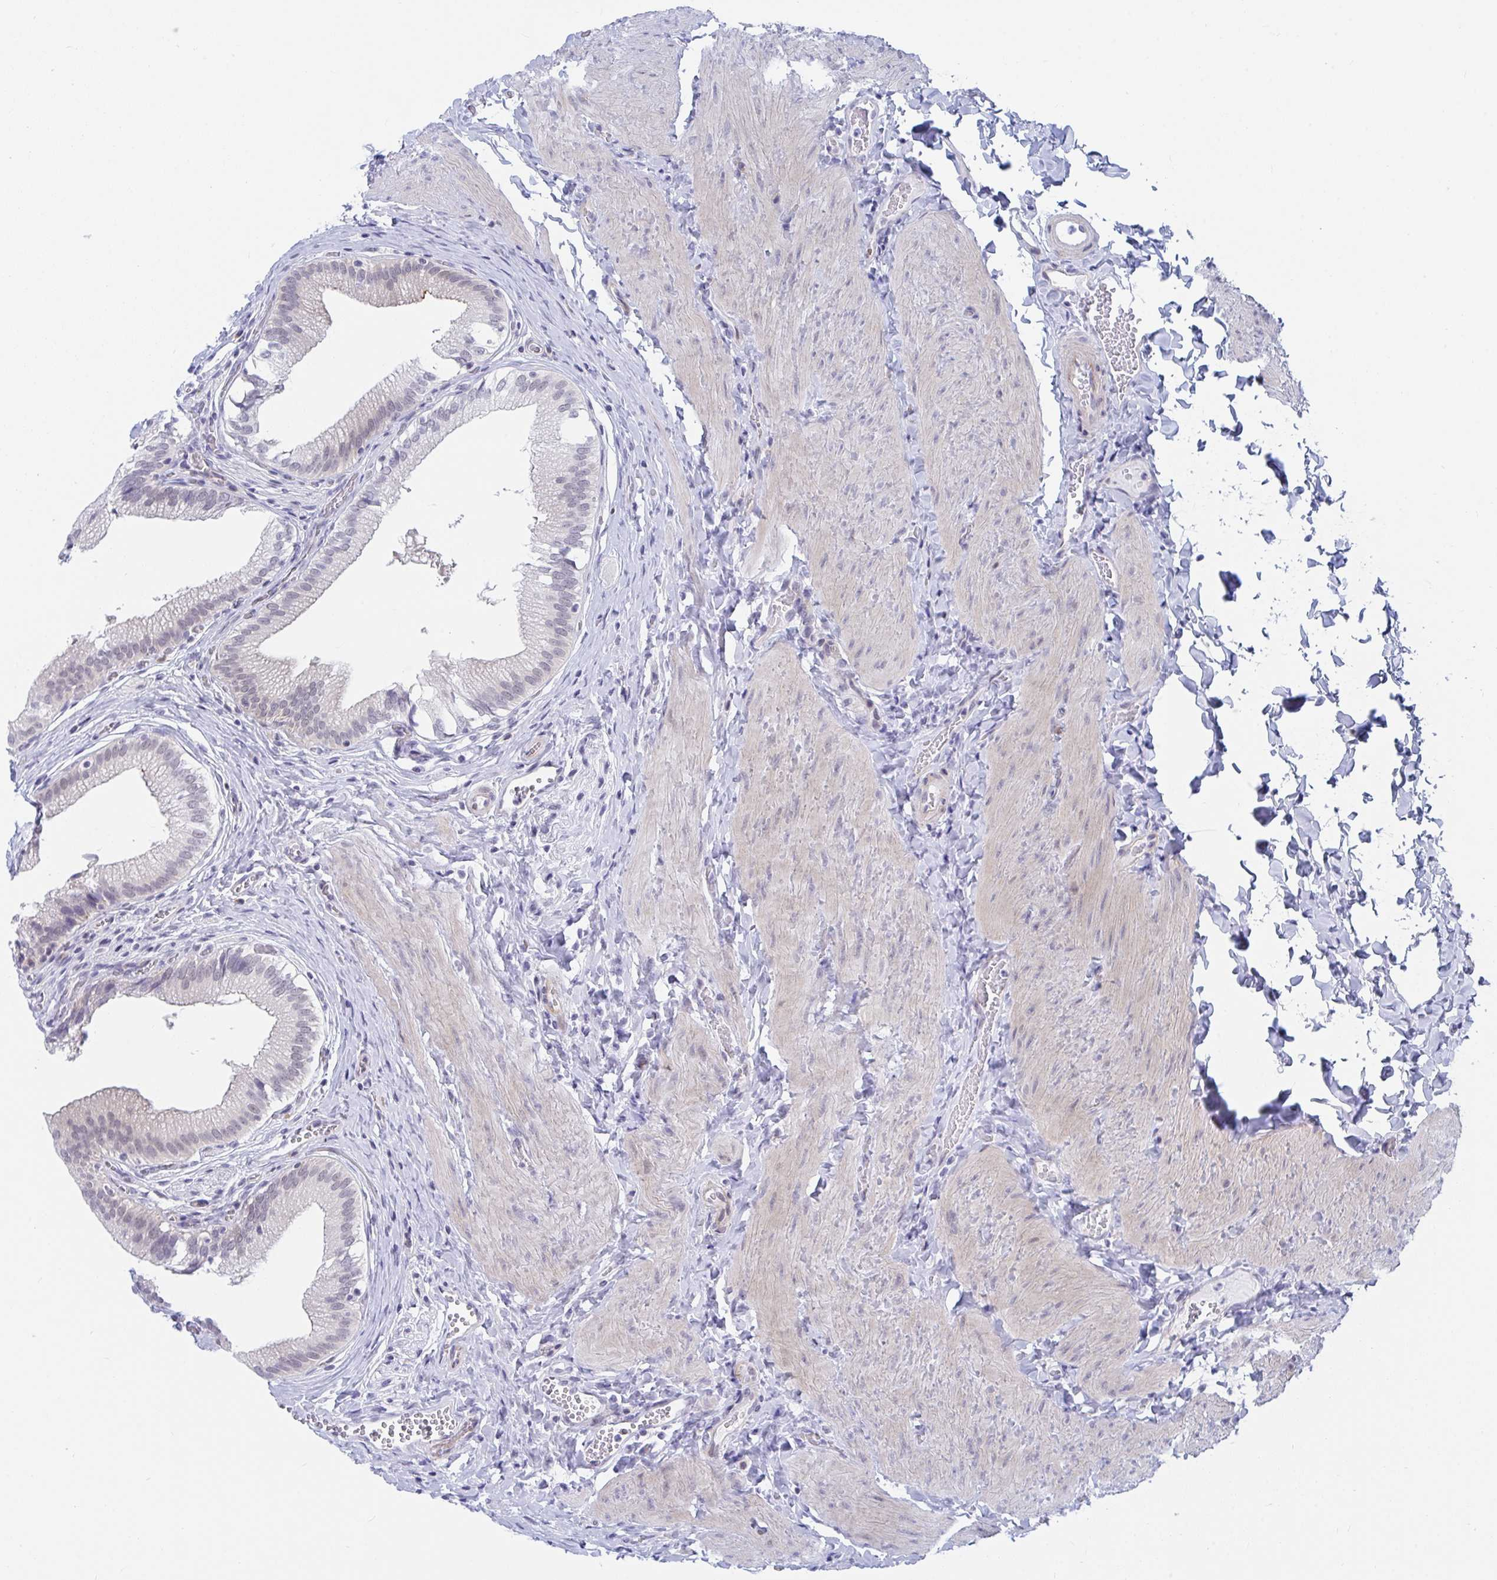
{"staining": {"intensity": "negative", "quantity": "none", "location": "none"}, "tissue": "gallbladder", "cell_type": "Glandular cells", "image_type": "normal", "snomed": [{"axis": "morphology", "description": "Normal tissue, NOS"}, {"axis": "topography", "description": "Gallbladder"}, {"axis": "topography", "description": "Peripheral nerve tissue"}], "caption": "This is a image of immunohistochemistry (IHC) staining of unremarkable gallbladder, which shows no expression in glandular cells.", "gene": "DAOA", "patient": {"sex": "male", "age": 17}}